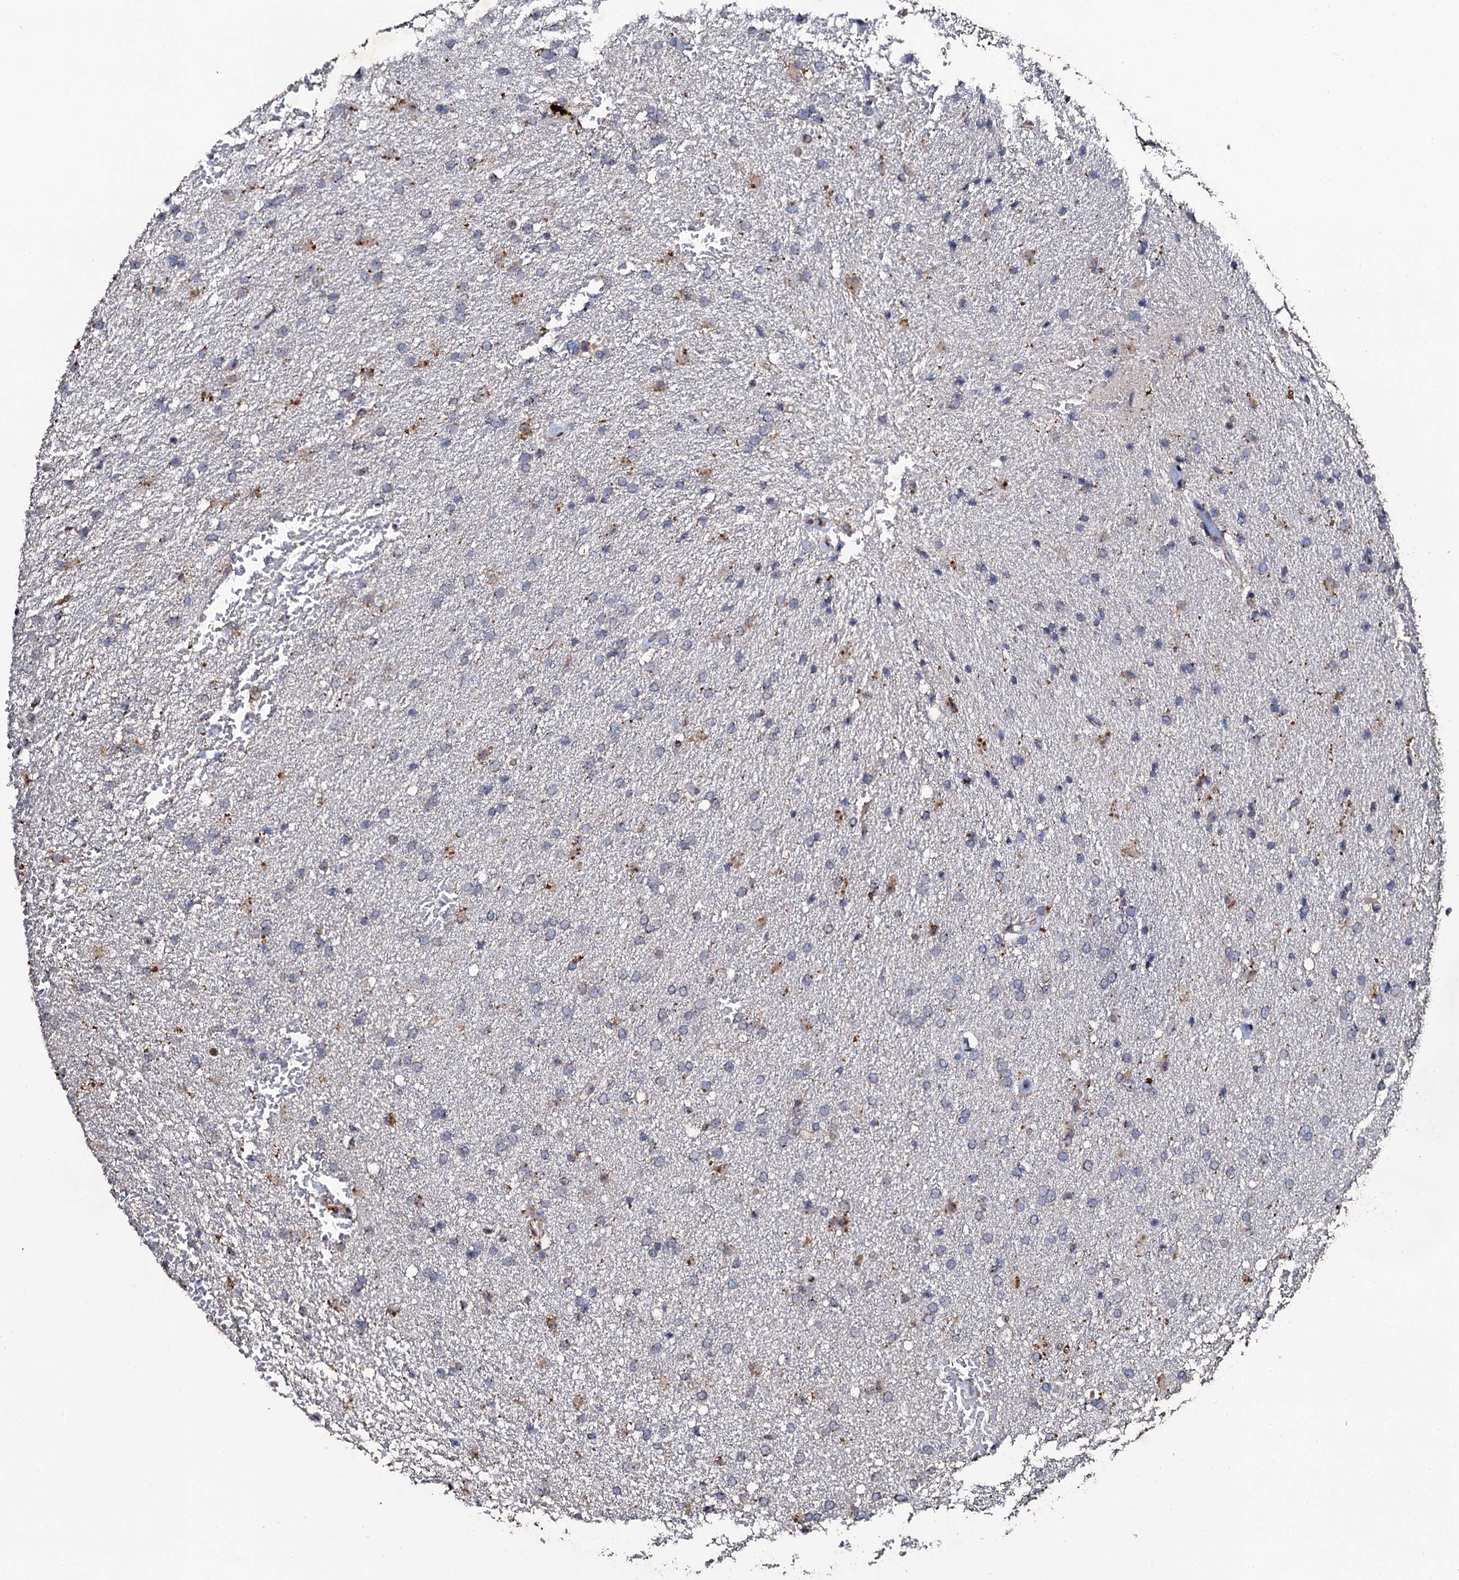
{"staining": {"intensity": "negative", "quantity": "none", "location": "none"}, "tissue": "glioma", "cell_type": "Tumor cells", "image_type": "cancer", "snomed": [{"axis": "morphology", "description": "Glioma, malignant, High grade"}, {"axis": "topography", "description": "Brain"}], "caption": "There is no significant positivity in tumor cells of high-grade glioma (malignant).", "gene": "FAM111A", "patient": {"sex": "male", "age": 72}}